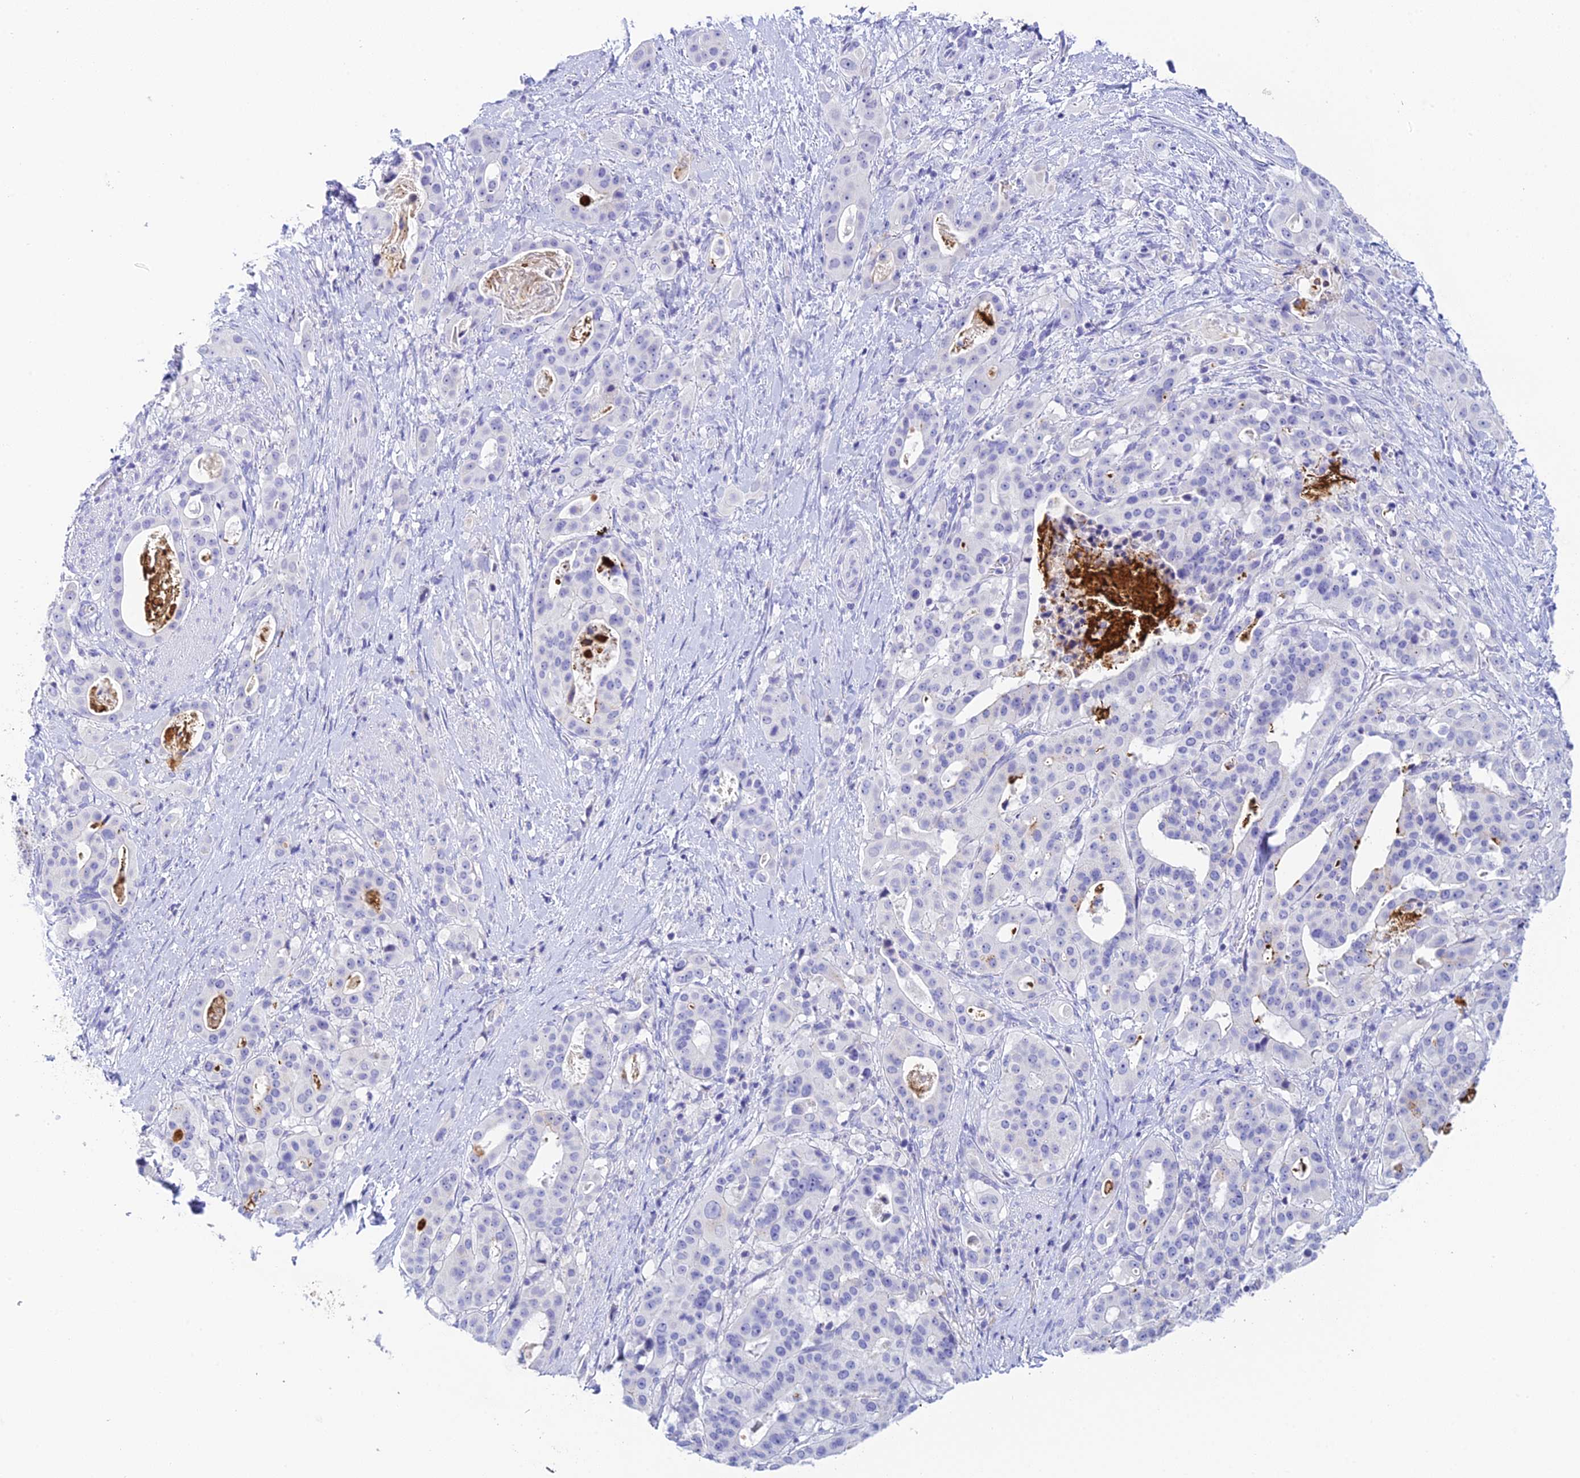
{"staining": {"intensity": "negative", "quantity": "none", "location": "none"}, "tissue": "stomach cancer", "cell_type": "Tumor cells", "image_type": "cancer", "snomed": [{"axis": "morphology", "description": "Adenocarcinoma, NOS"}, {"axis": "topography", "description": "Stomach"}], "caption": "A micrograph of human stomach cancer (adenocarcinoma) is negative for staining in tumor cells. (DAB (3,3'-diaminobenzidine) immunohistochemistry with hematoxylin counter stain).", "gene": "C12orf29", "patient": {"sex": "male", "age": 48}}